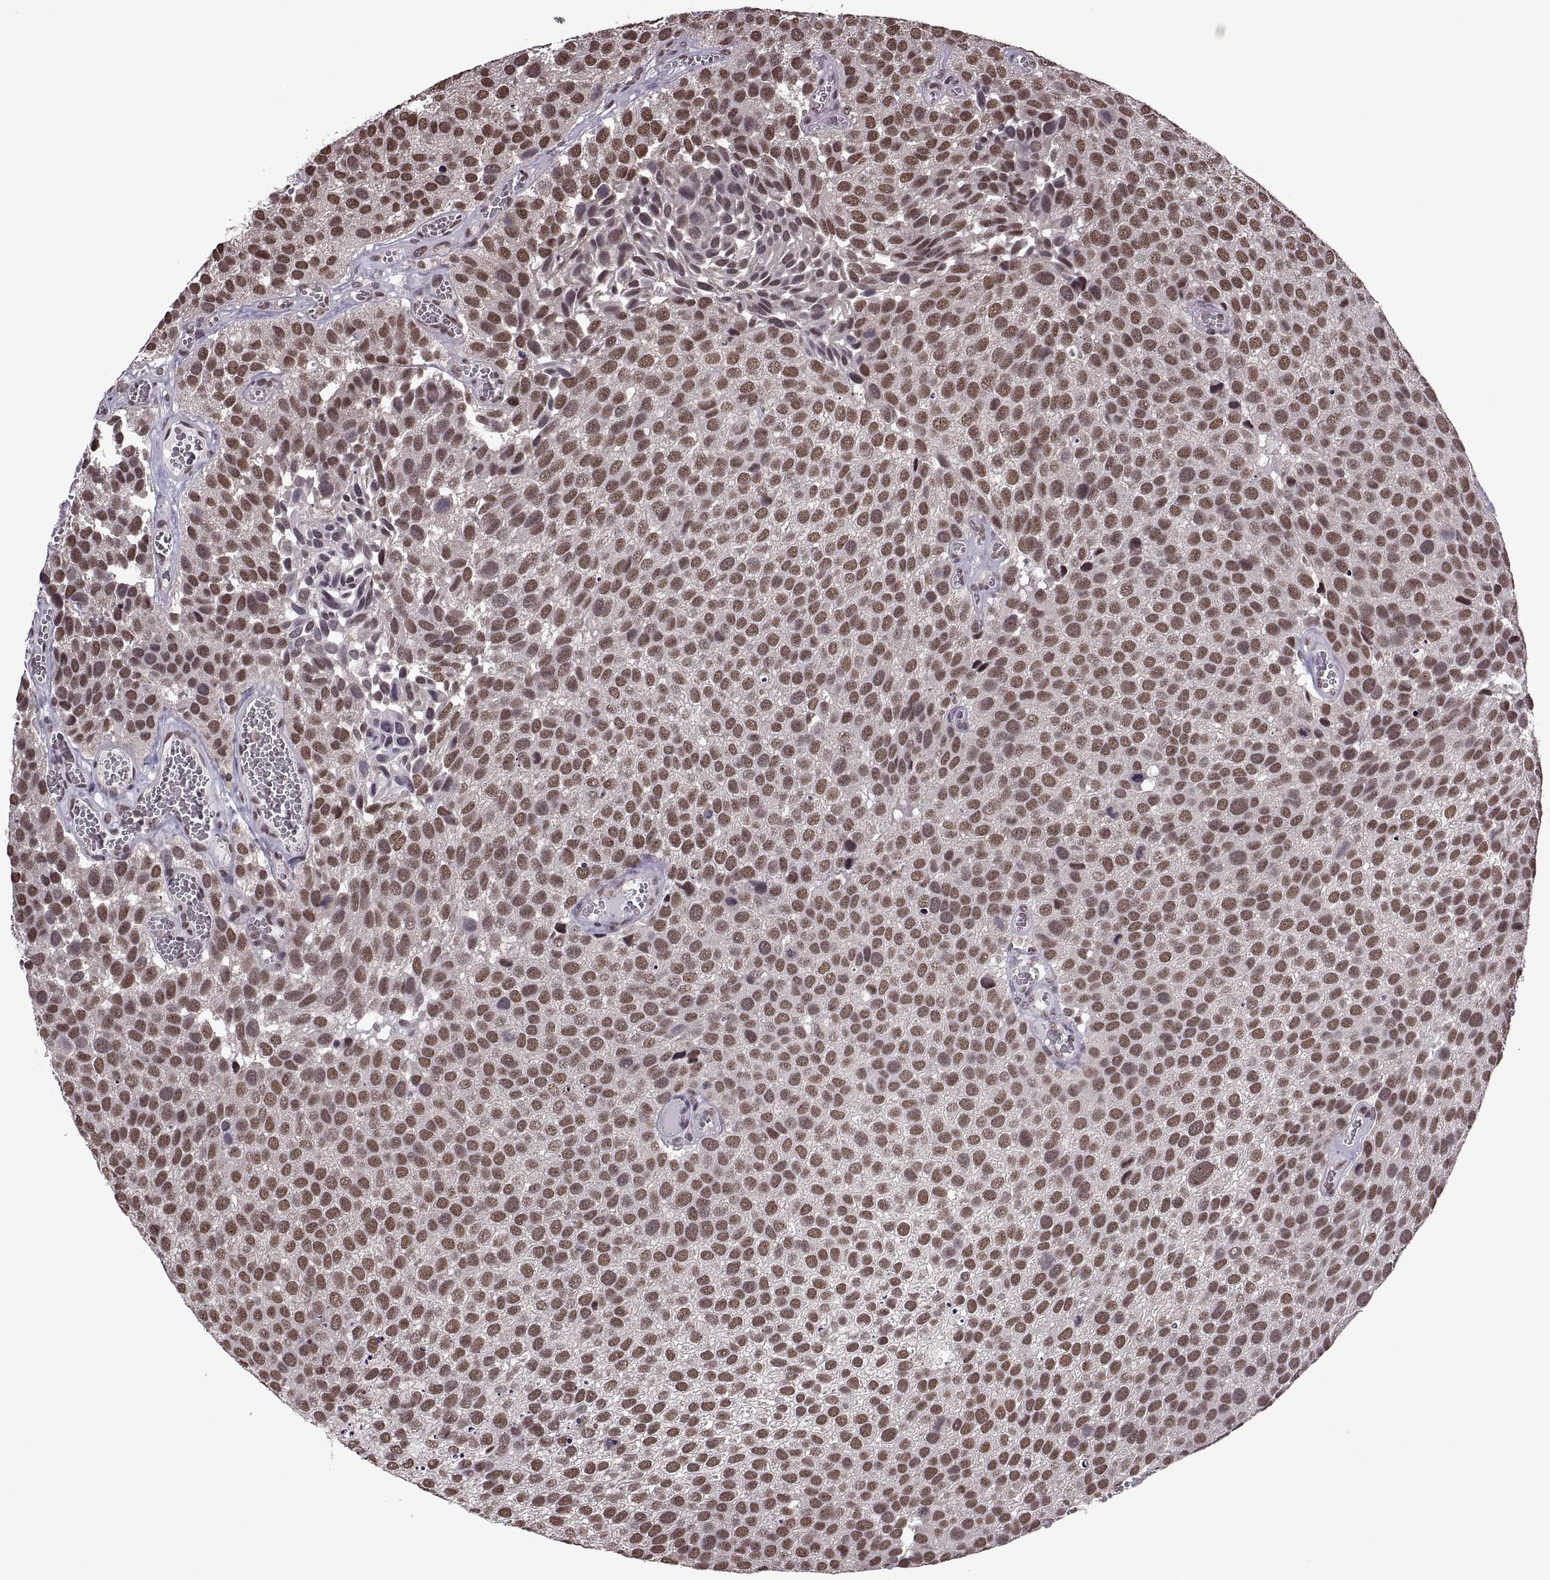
{"staining": {"intensity": "moderate", "quantity": ">75%", "location": "nuclear"}, "tissue": "urothelial cancer", "cell_type": "Tumor cells", "image_type": "cancer", "snomed": [{"axis": "morphology", "description": "Urothelial carcinoma, Low grade"}, {"axis": "topography", "description": "Urinary bladder"}], "caption": "Tumor cells show moderate nuclear positivity in approximately >75% of cells in urothelial carcinoma (low-grade).", "gene": "INTS3", "patient": {"sex": "female", "age": 69}}